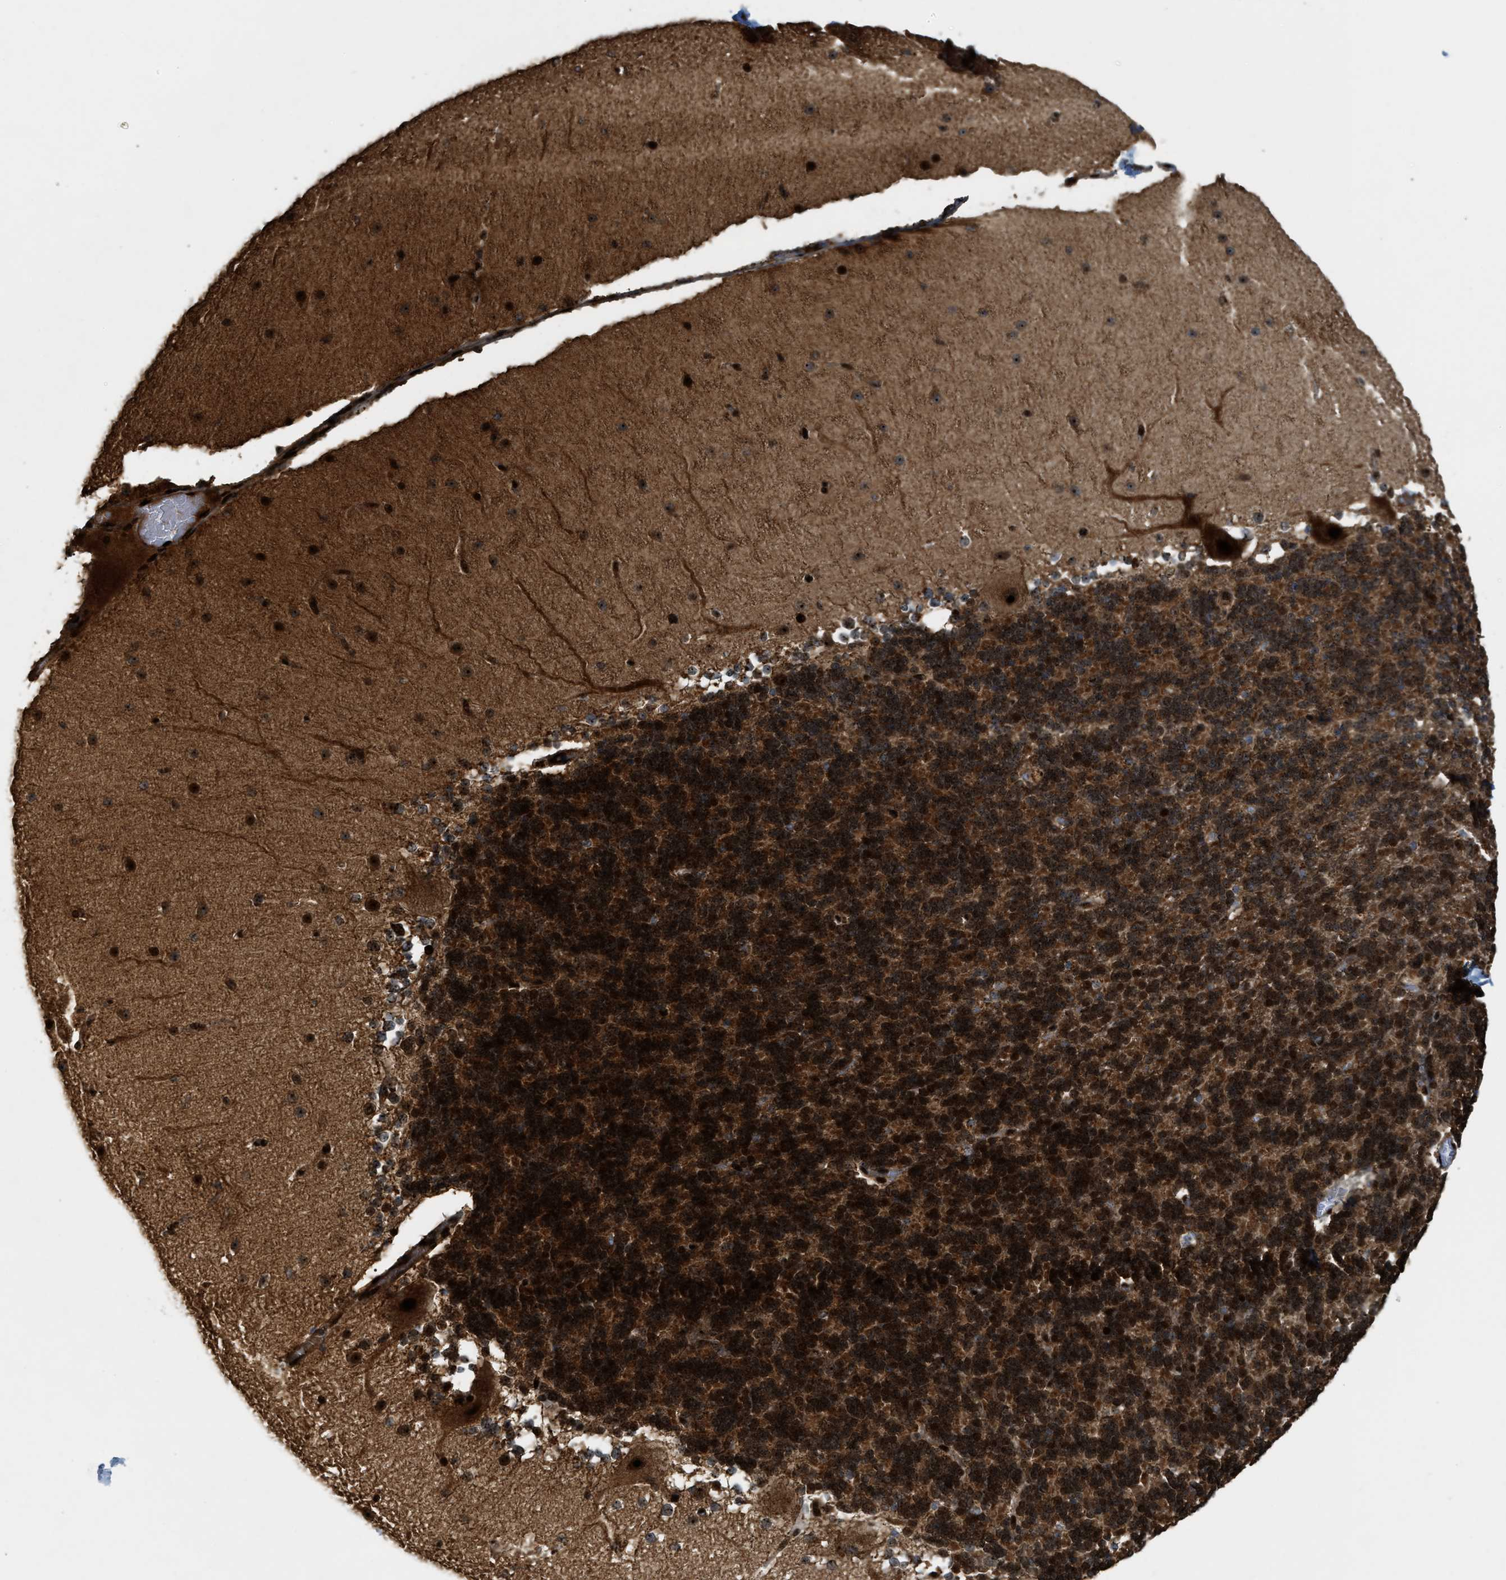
{"staining": {"intensity": "strong", "quantity": ">75%", "location": "nuclear"}, "tissue": "cerebellum", "cell_type": "Cells in granular layer", "image_type": "normal", "snomed": [{"axis": "morphology", "description": "Normal tissue, NOS"}, {"axis": "topography", "description": "Cerebellum"}], "caption": "Immunohistochemical staining of normal human cerebellum reveals >75% levels of strong nuclear protein positivity in about >75% of cells in granular layer. The protein of interest is shown in brown color, while the nuclei are stained blue.", "gene": "ZNF687", "patient": {"sex": "female", "age": 19}}